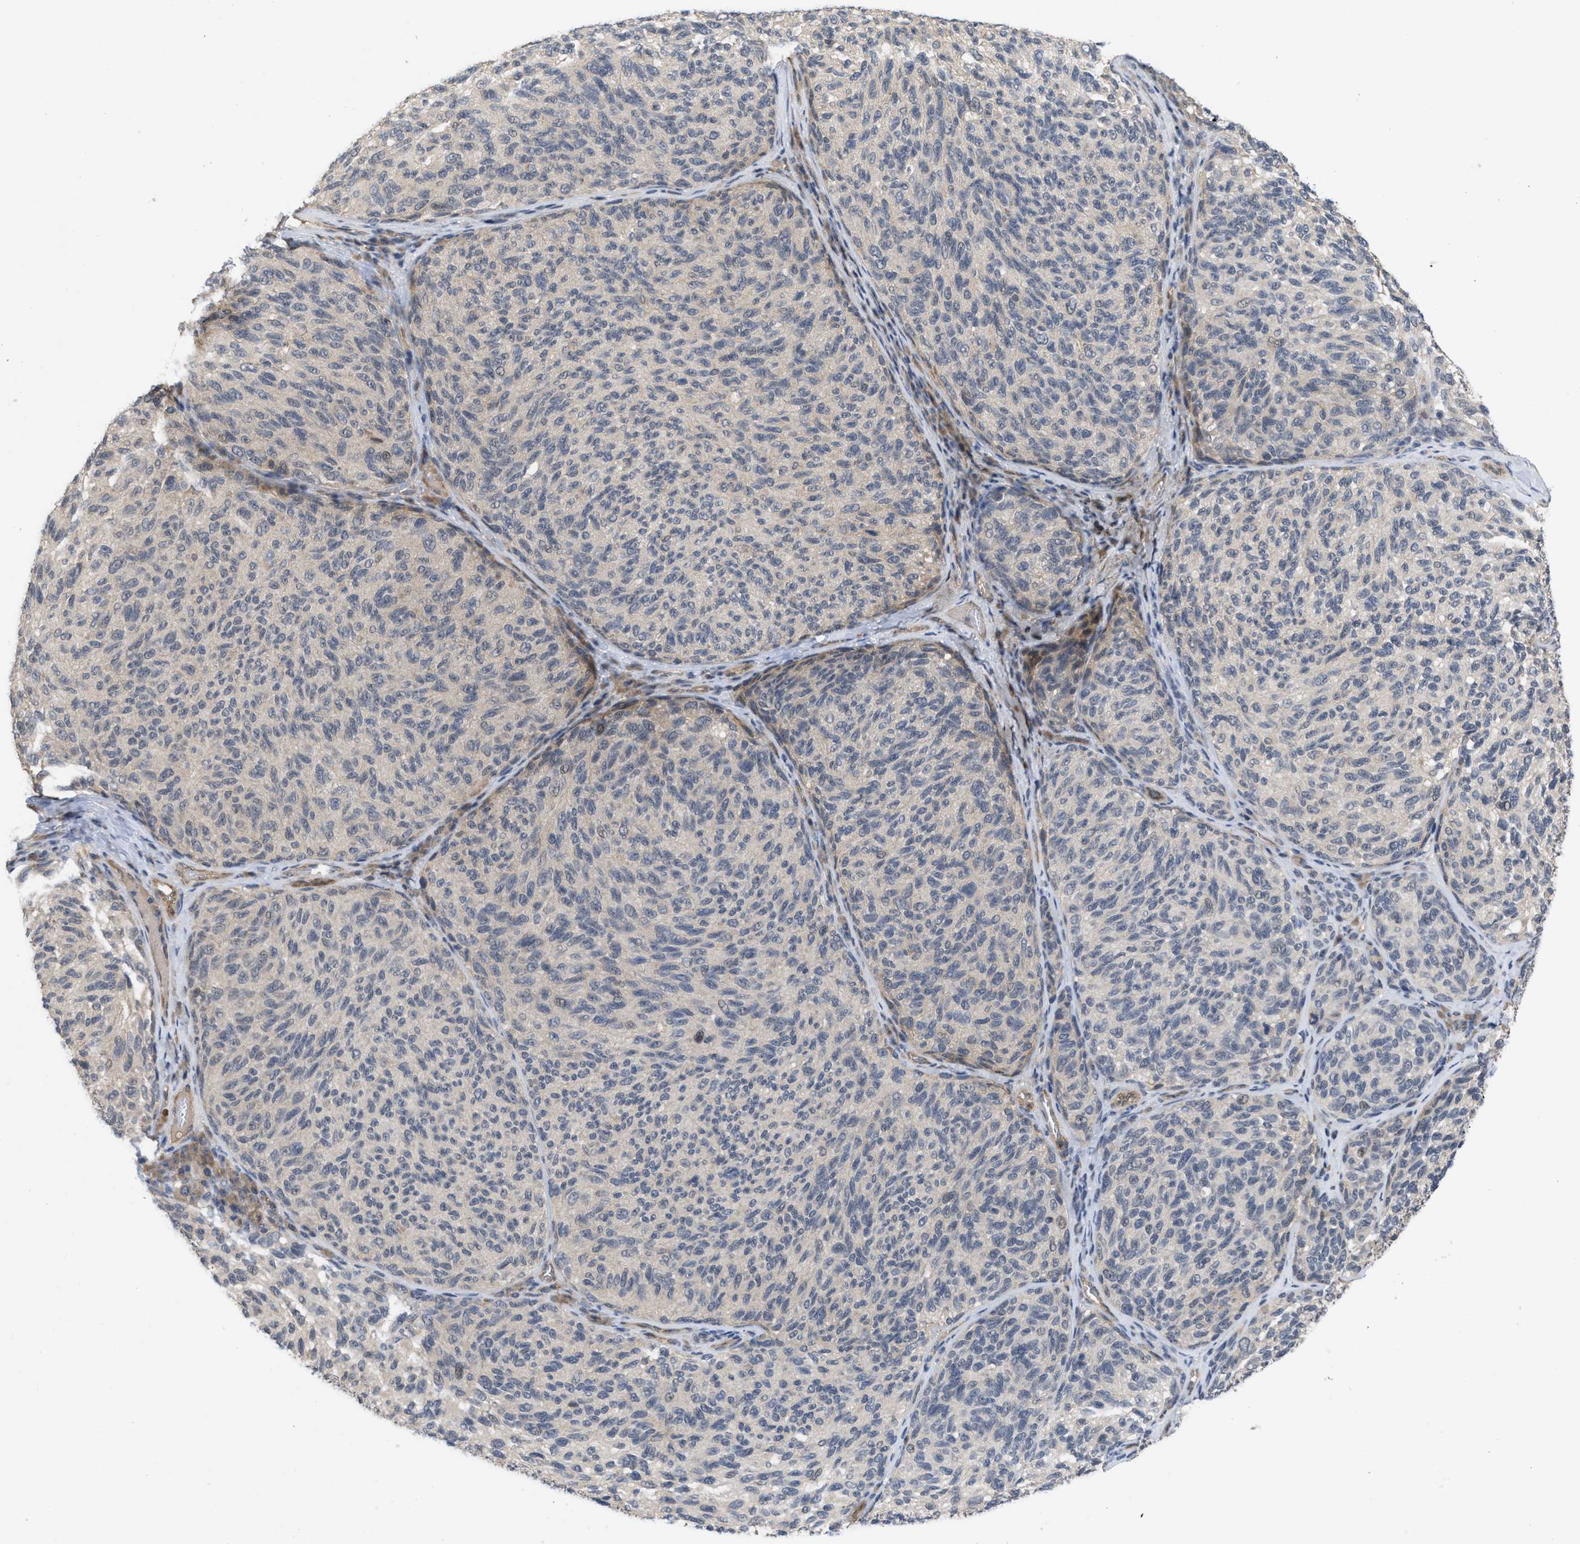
{"staining": {"intensity": "negative", "quantity": "none", "location": "none"}, "tissue": "melanoma", "cell_type": "Tumor cells", "image_type": "cancer", "snomed": [{"axis": "morphology", "description": "Malignant melanoma, NOS"}, {"axis": "topography", "description": "Skin"}], "caption": "Tumor cells are negative for protein expression in human malignant melanoma.", "gene": "LDAF1", "patient": {"sex": "female", "age": 73}}